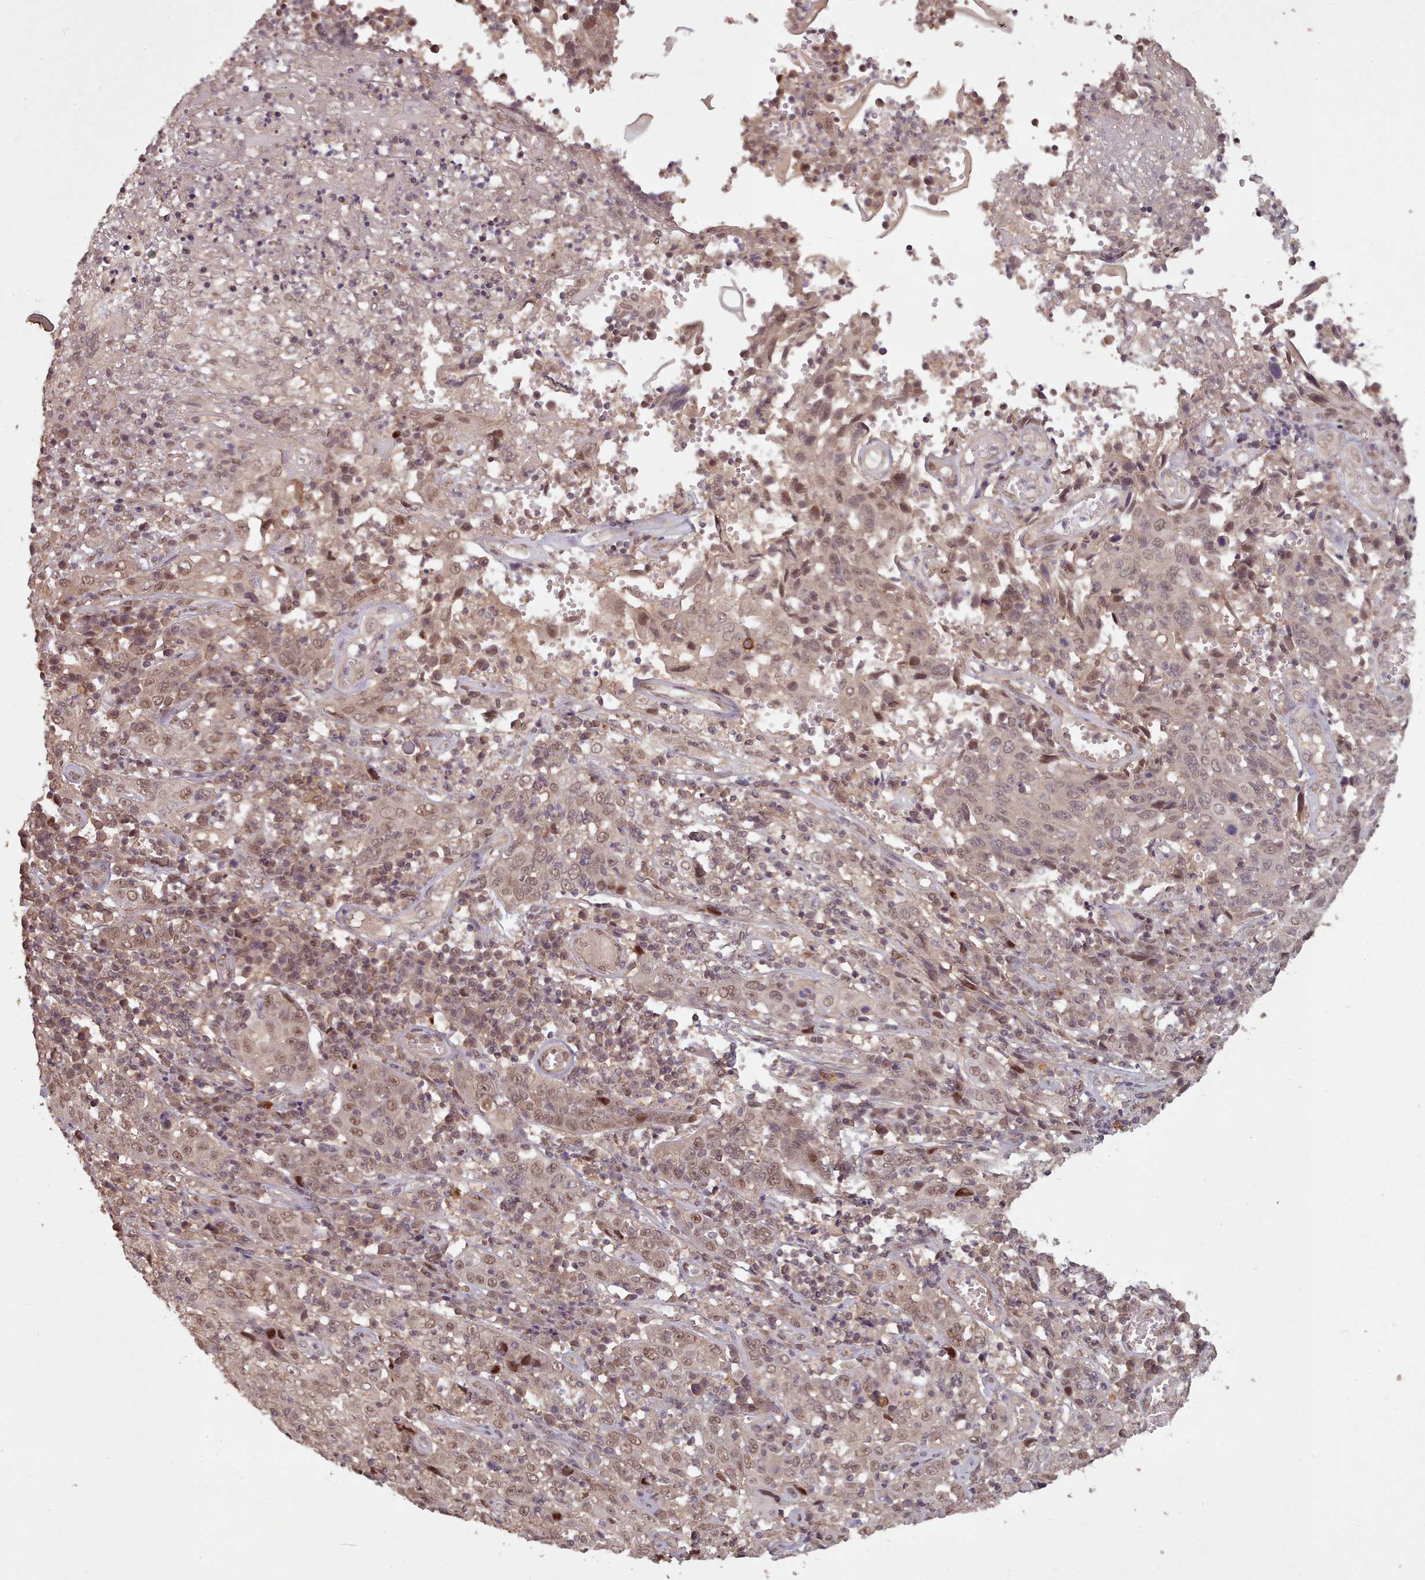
{"staining": {"intensity": "moderate", "quantity": ">75%", "location": "nuclear"}, "tissue": "cervical cancer", "cell_type": "Tumor cells", "image_type": "cancer", "snomed": [{"axis": "morphology", "description": "Squamous cell carcinoma, NOS"}, {"axis": "topography", "description": "Cervix"}], "caption": "High-magnification brightfield microscopy of cervical cancer (squamous cell carcinoma) stained with DAB (brown) and counterstained with hematoxylin (blue). tumor cells exhibit moderate nuclear staining is seen in approximately>75% of cells.", "gene": "CDC6", "patient": {"sex": "female", "age": 46}}